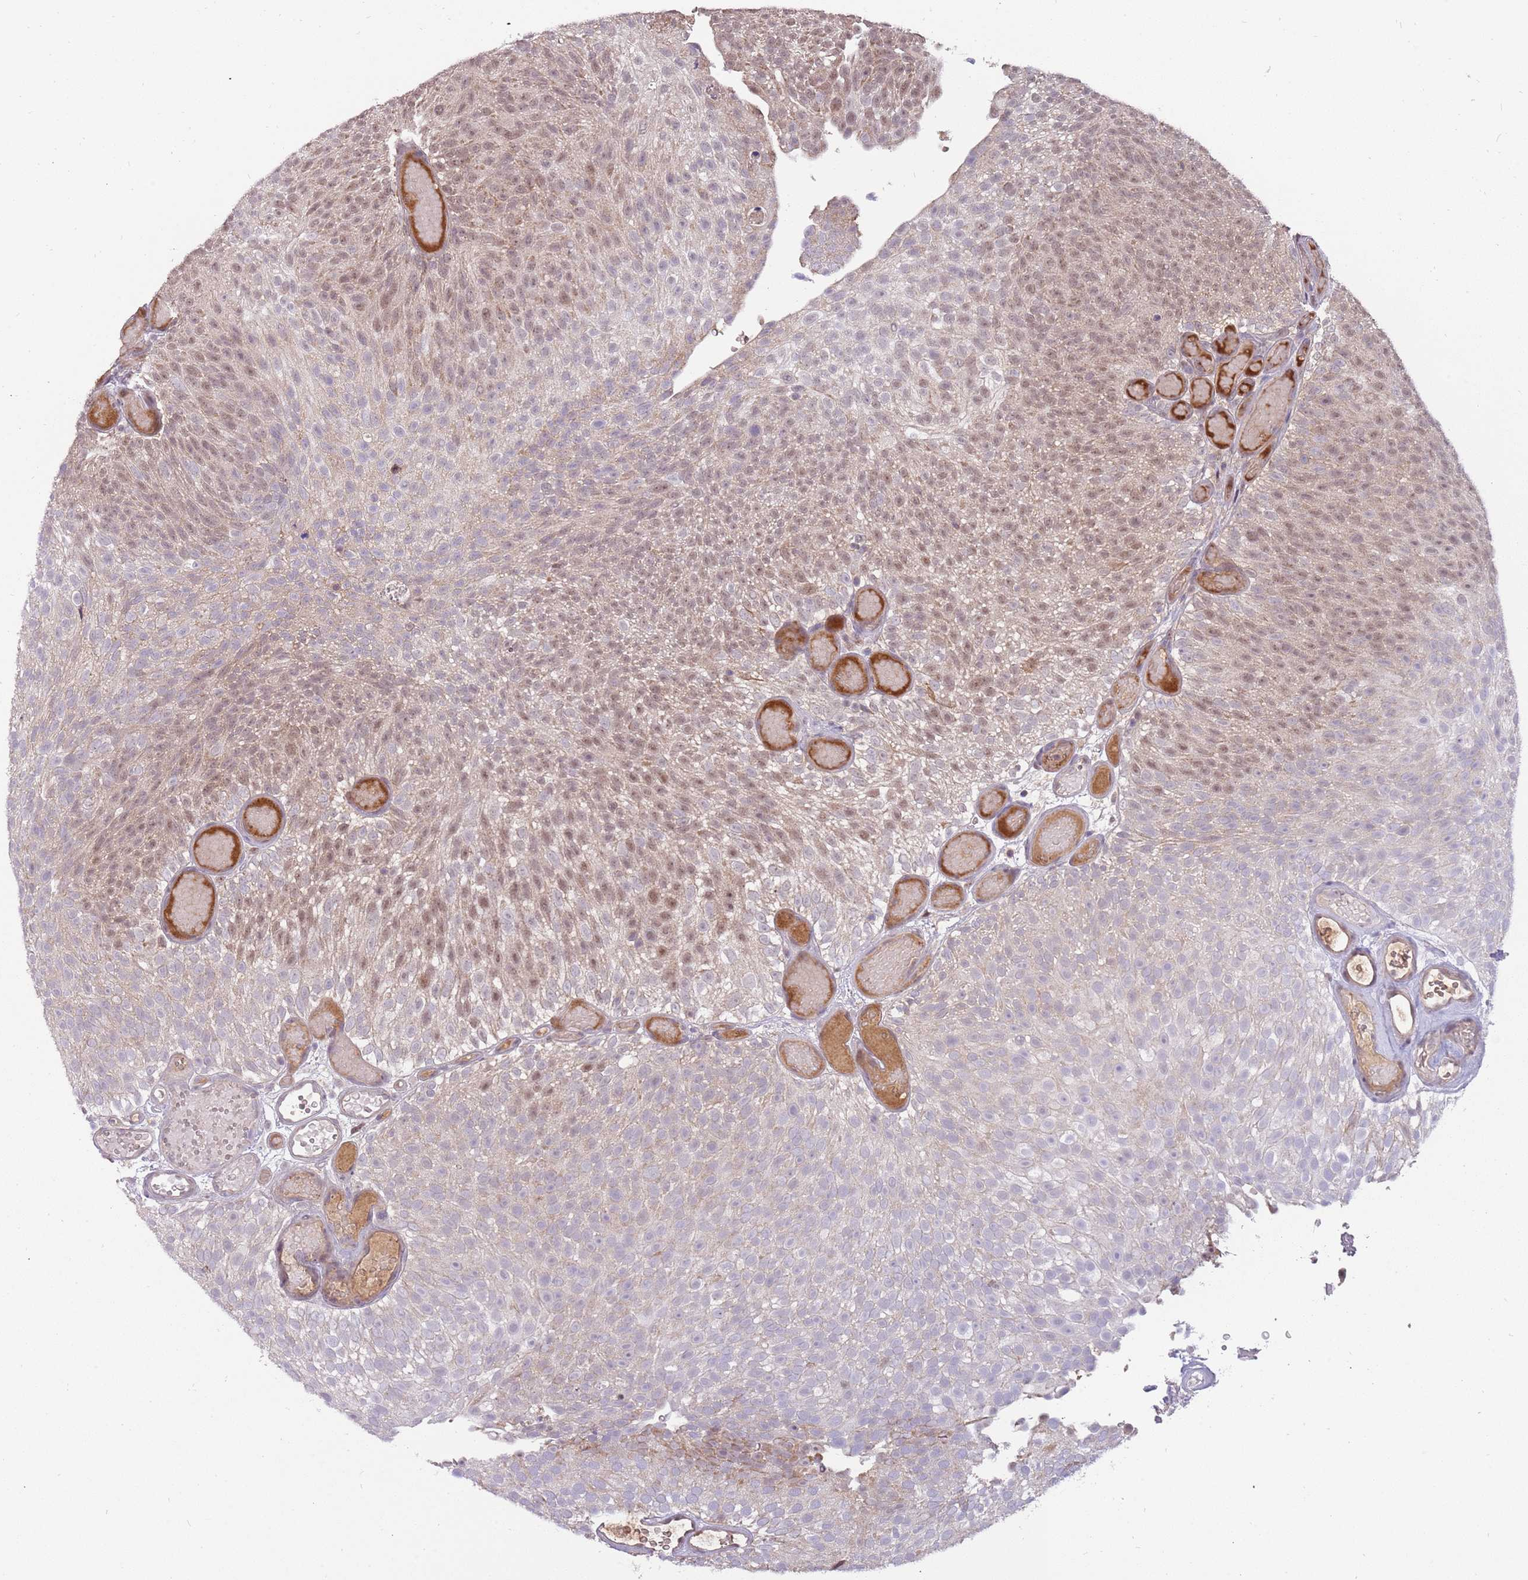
{"staining": {"intensity": "moderate", "quantity": "25%-75%", "location": "nuclear"}, "tissue": "urothelial cancer", "cell_type": "Tumor cells", "image_type": "cancer", "snomed": [{"axis": "morphology", "description": "Urothelial carcinoma, Low grade"}, {"axis": "topography", "description": "Urinary bladder"}], "caption": "Immunohistochemistry (DAB (3,3'-diaminobenzidine)) staining of urothelial cancer exhibits moderate nuclear protein expression in approximately 25%-75% of tumor cells.", "gene": "NBPF6", "patient": {"sex": "male", "age": 78}}